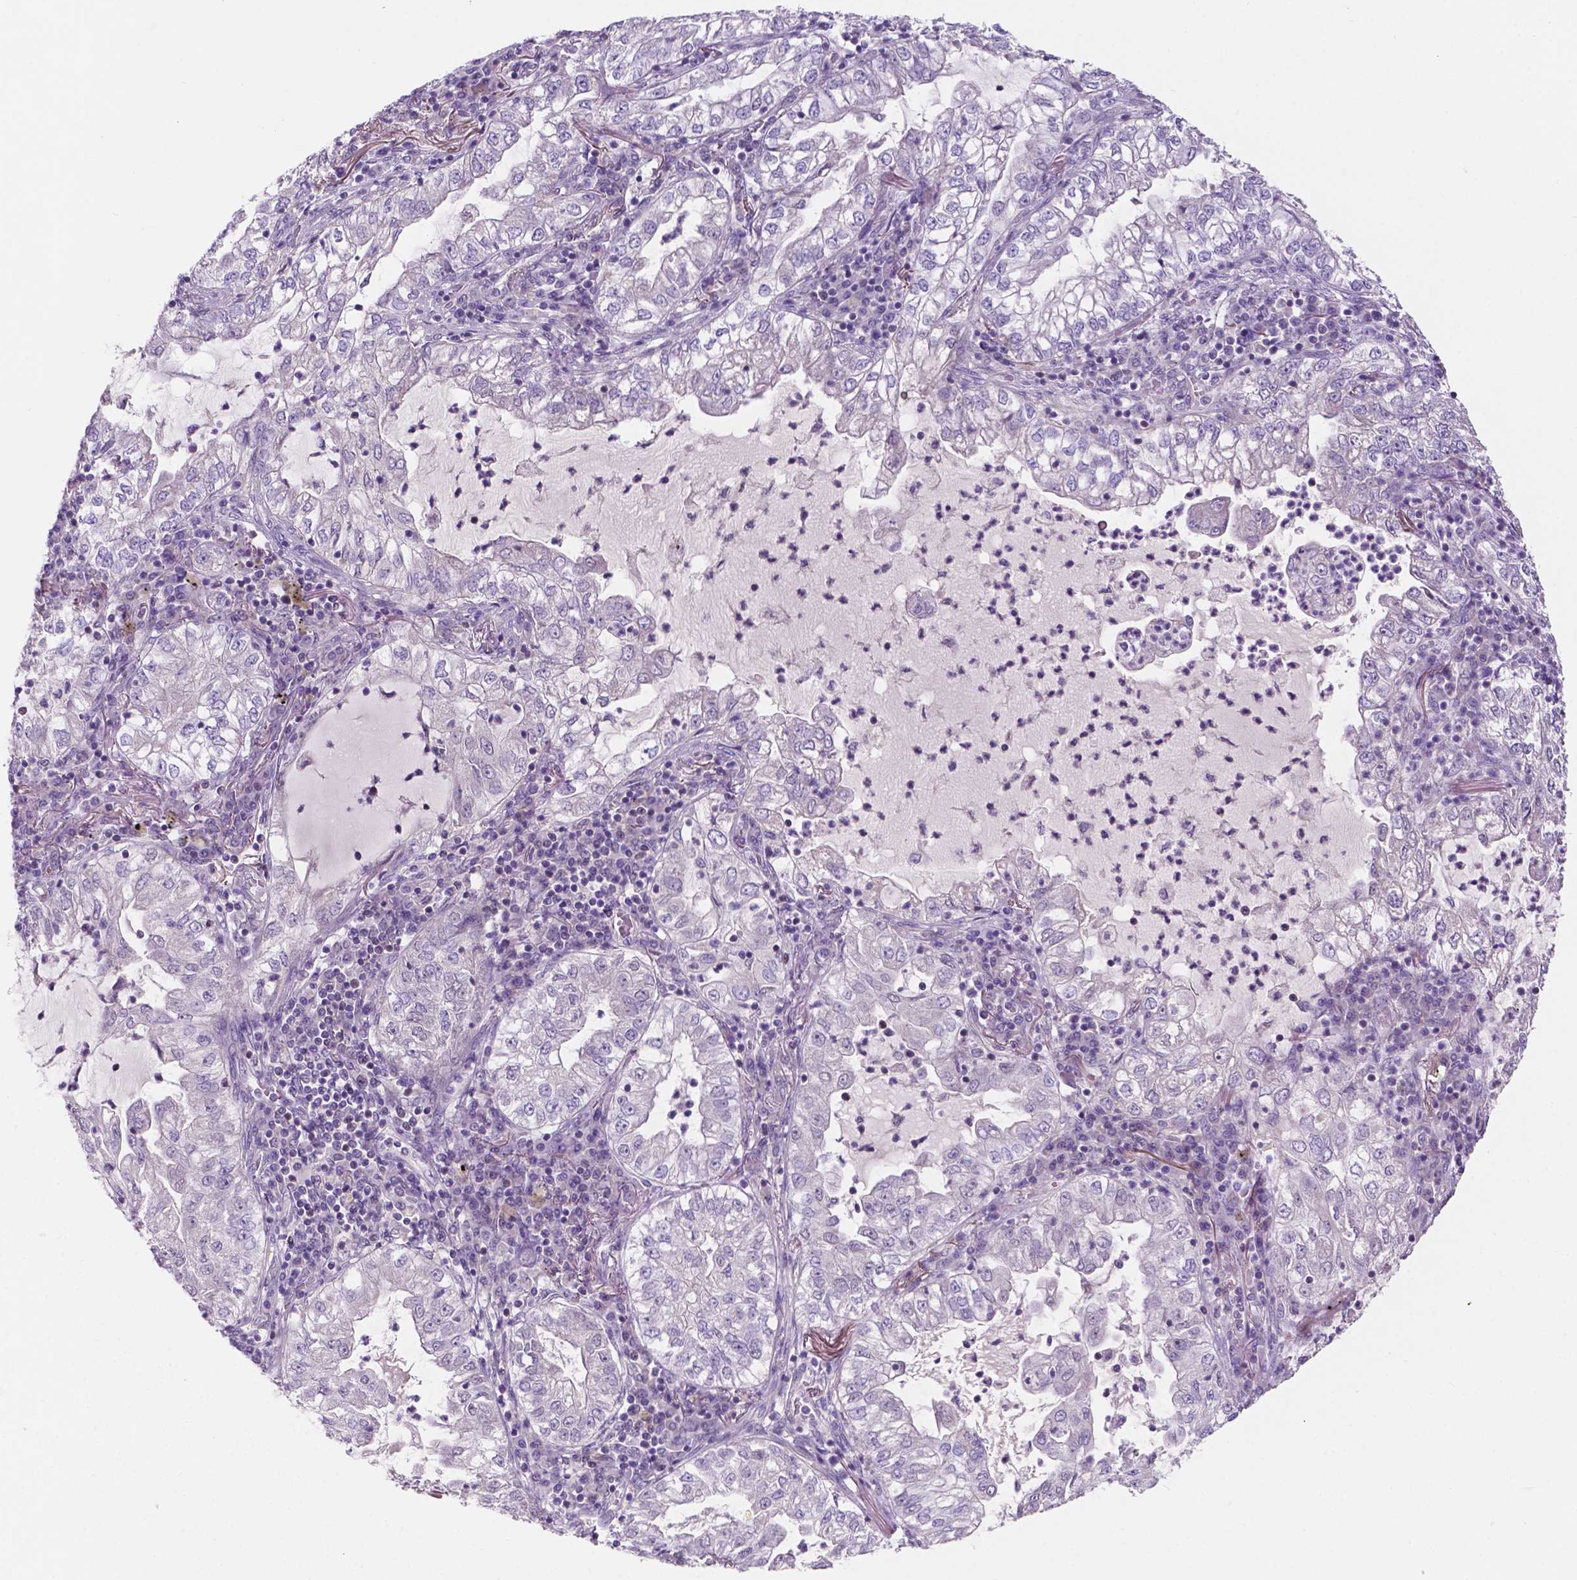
{"staining": {"intensity": "negative", "quantity": "none", "location": "none"}, "tissue": "lung cancer", "cell_type": "Tumor cells", "image_type": "cancer", "snomed": [{"axis": "morphology", "description": "Adenocarcinoma, NOS"}, {"axis": "topography", "description": "Lung"}], "caption": "Immunohistochemical staining of lung cancer (adenocarcinoma) reveals no significant expression in tumor cells.", "gene": "FAM50B", "patient": {"sex": "female", "age": 73}}